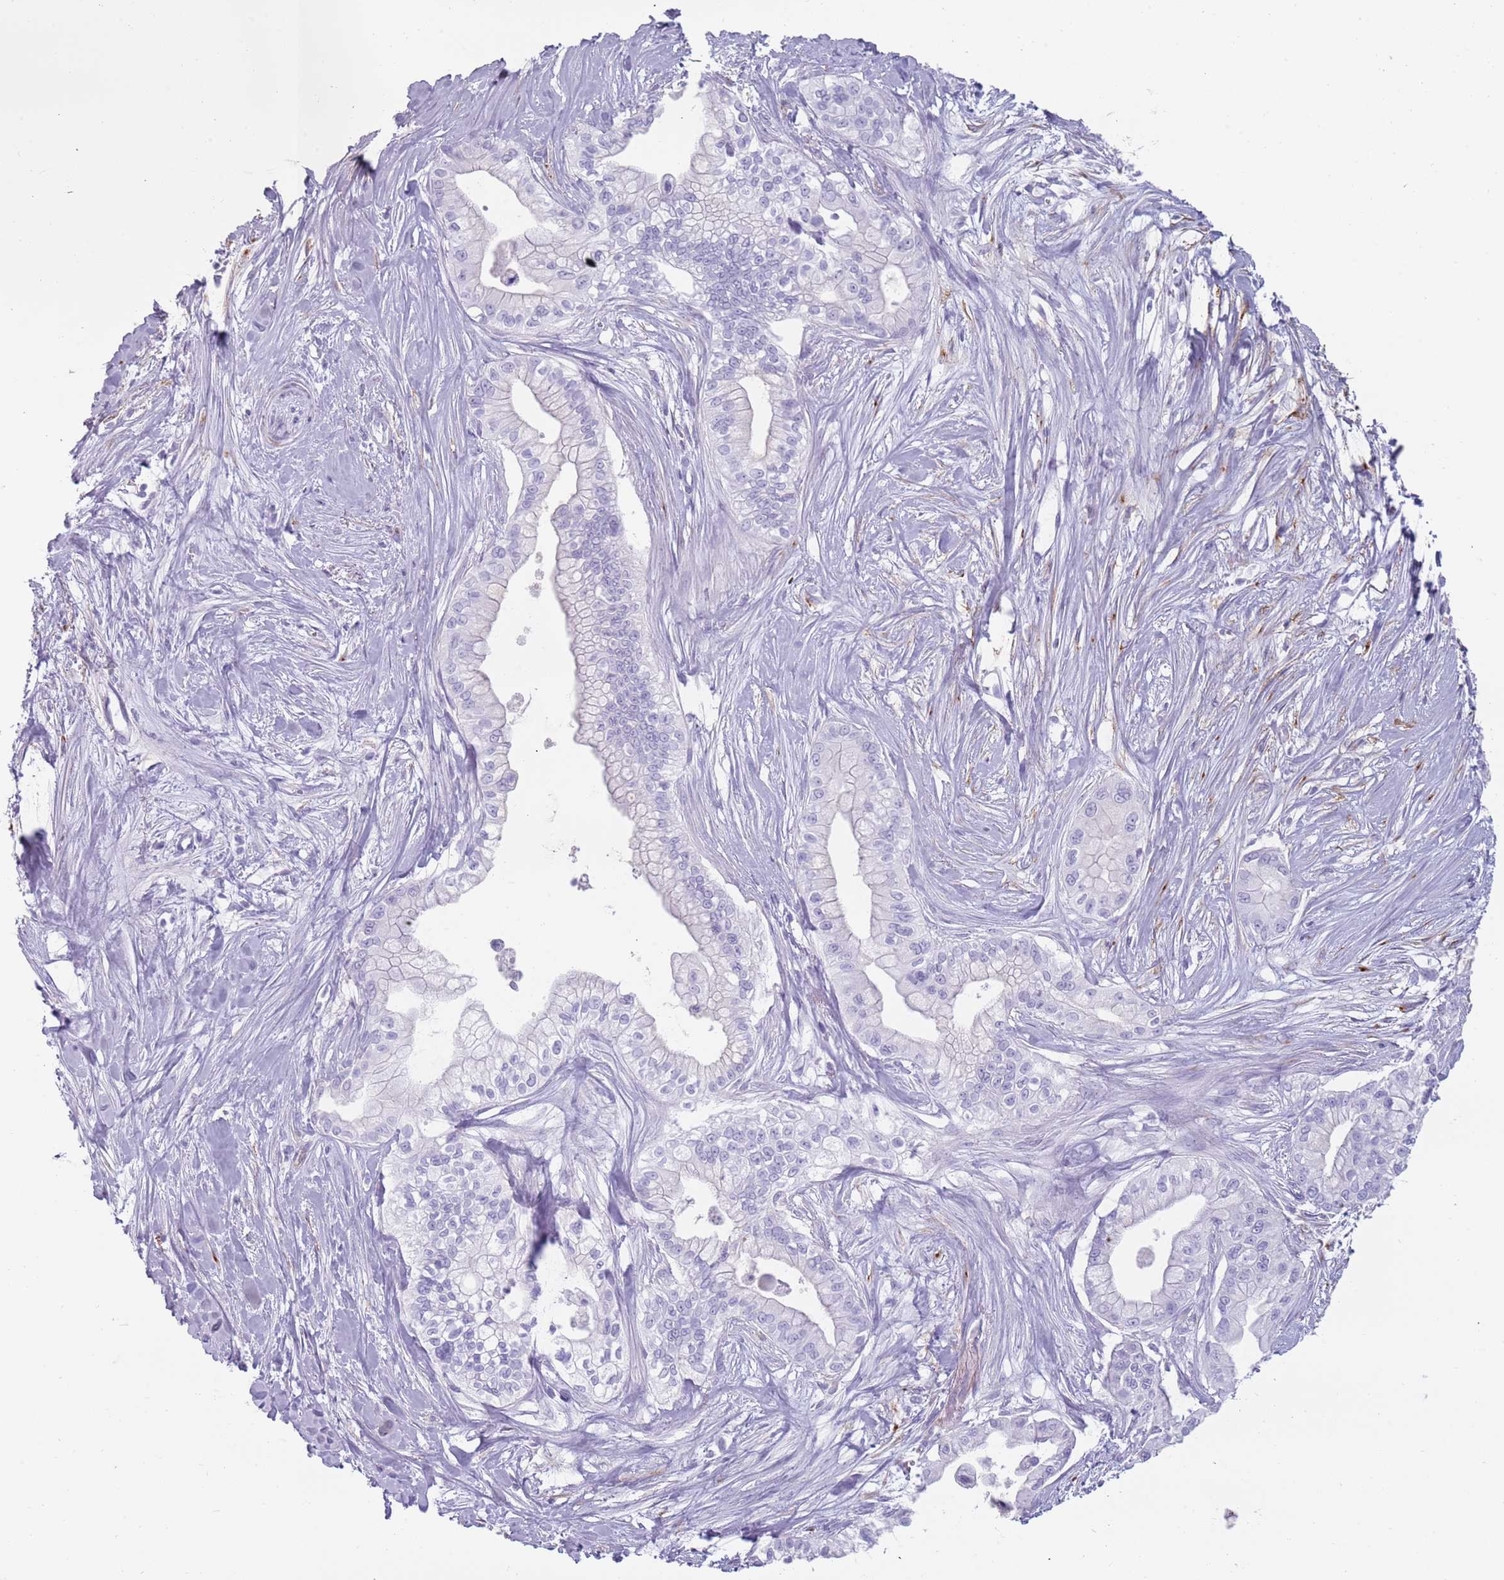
{"staining": {"intensity": "negative", "quantity": "none", "location": "none"}, "tissue": "pancreatic cancer", "cell_type": "Tumor cells", "image_type": "cancer", "snomed": [{"axis": "morphology", "description": "Adenocarcinoma, NOS"}, {"axis": "topography", "description": "Pancreas"}], "caption": "IHC of human pancreatic cancer (adenocarcinoma) demonstrates no positivity in tumor cells.", "gene": "COLEC12", "patient": {"sex": "male", "age": 78}}